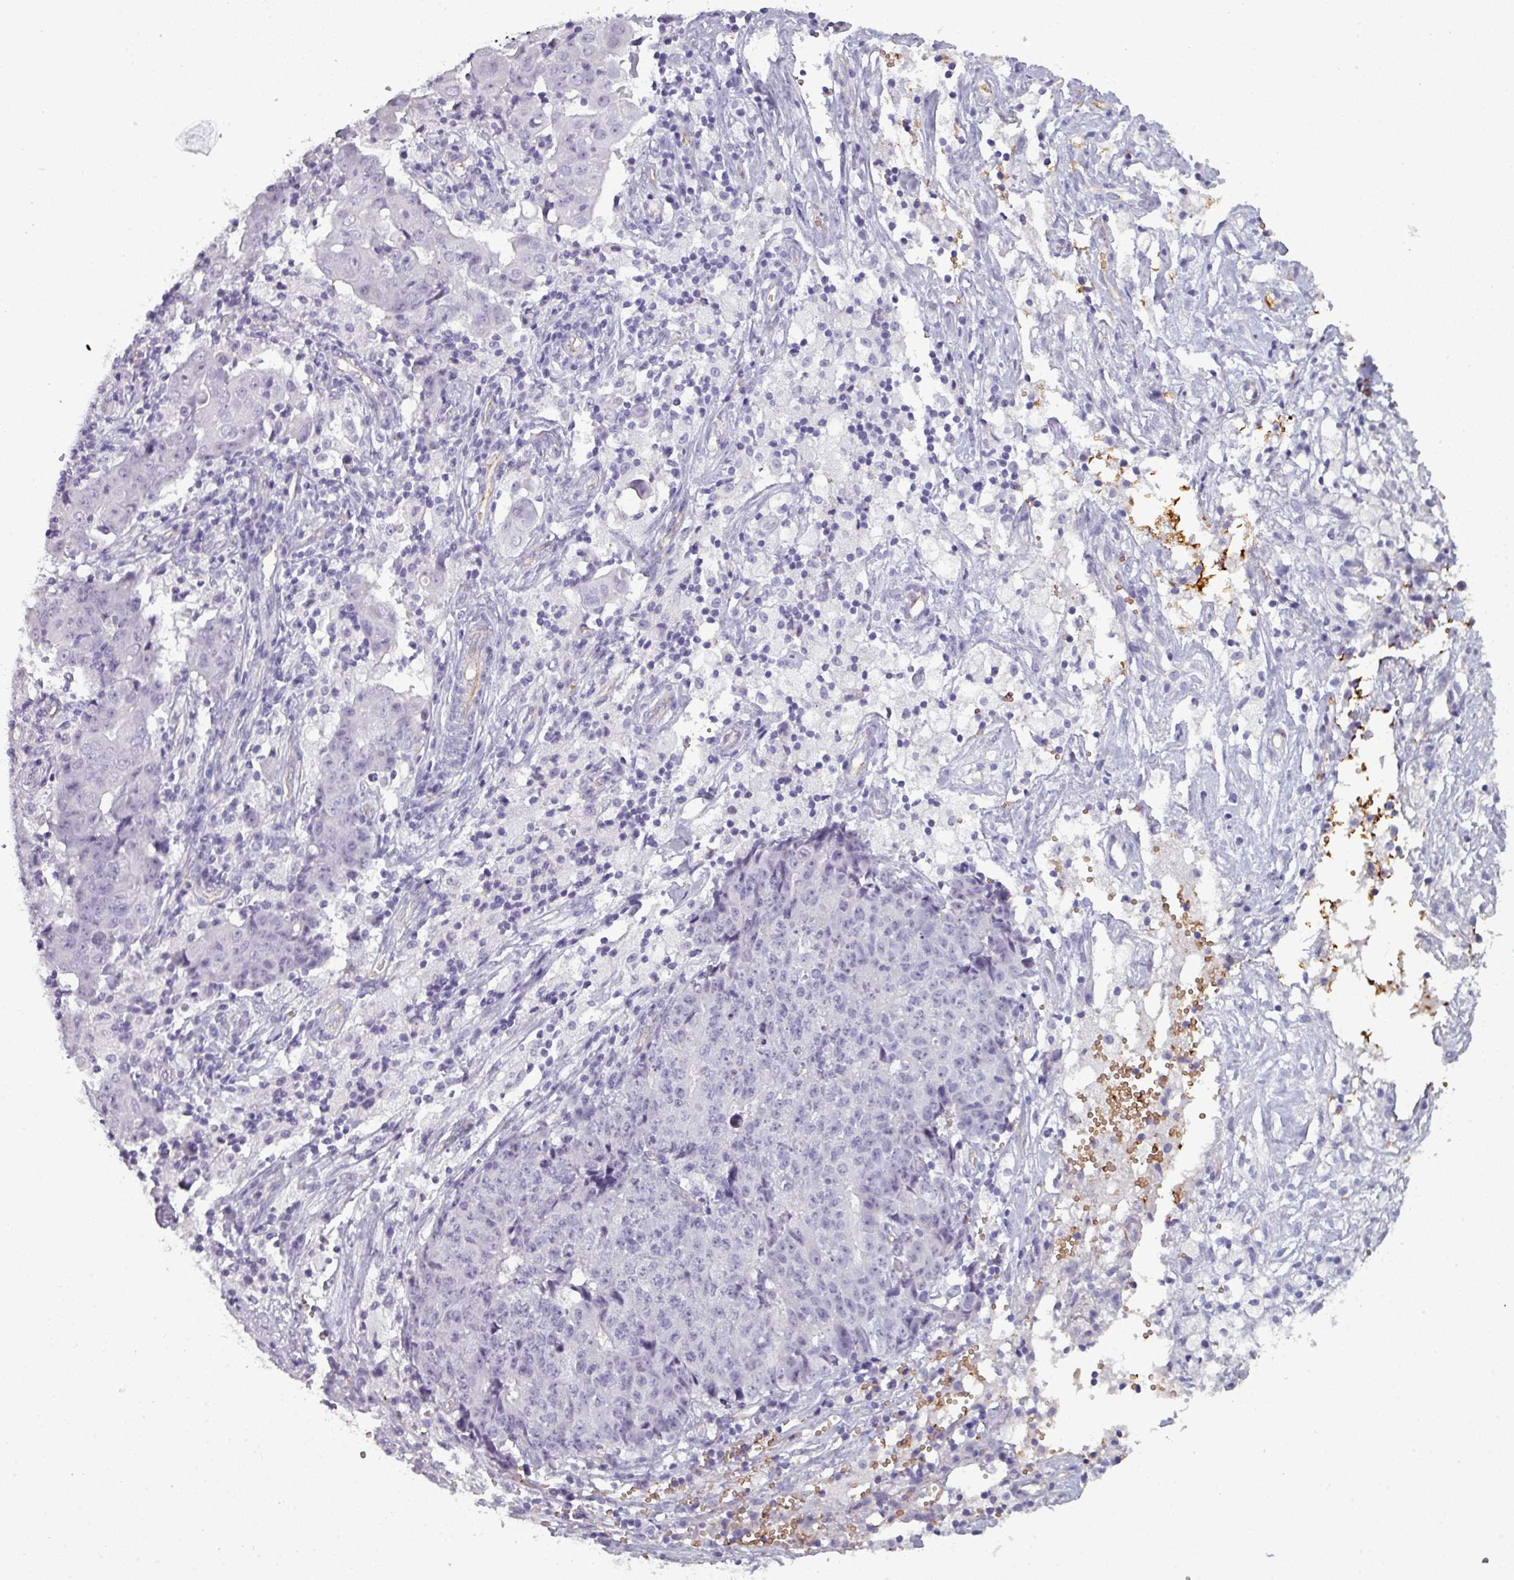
{"staining": {"intensity": "negative", "quantity": "none", "location": "none"}, "tissue": "ovarian cancer", "cell_type": "Tumor cells", "image_type": "cancer", "snomed": [{"axis": "morphology", "description": "Carcinoma, endometroid"}, {"axis": "topography", "description": "Ovary"}], "caption": "An IHC photomicrograph of ovarian cancer (endometroid carcinoma) is shown. There is no staining in tumor cells of ovarian cancer (endometroid carcinoma).", "gene": "AREL1", "patient": {"sex": "female", "age": 42}}